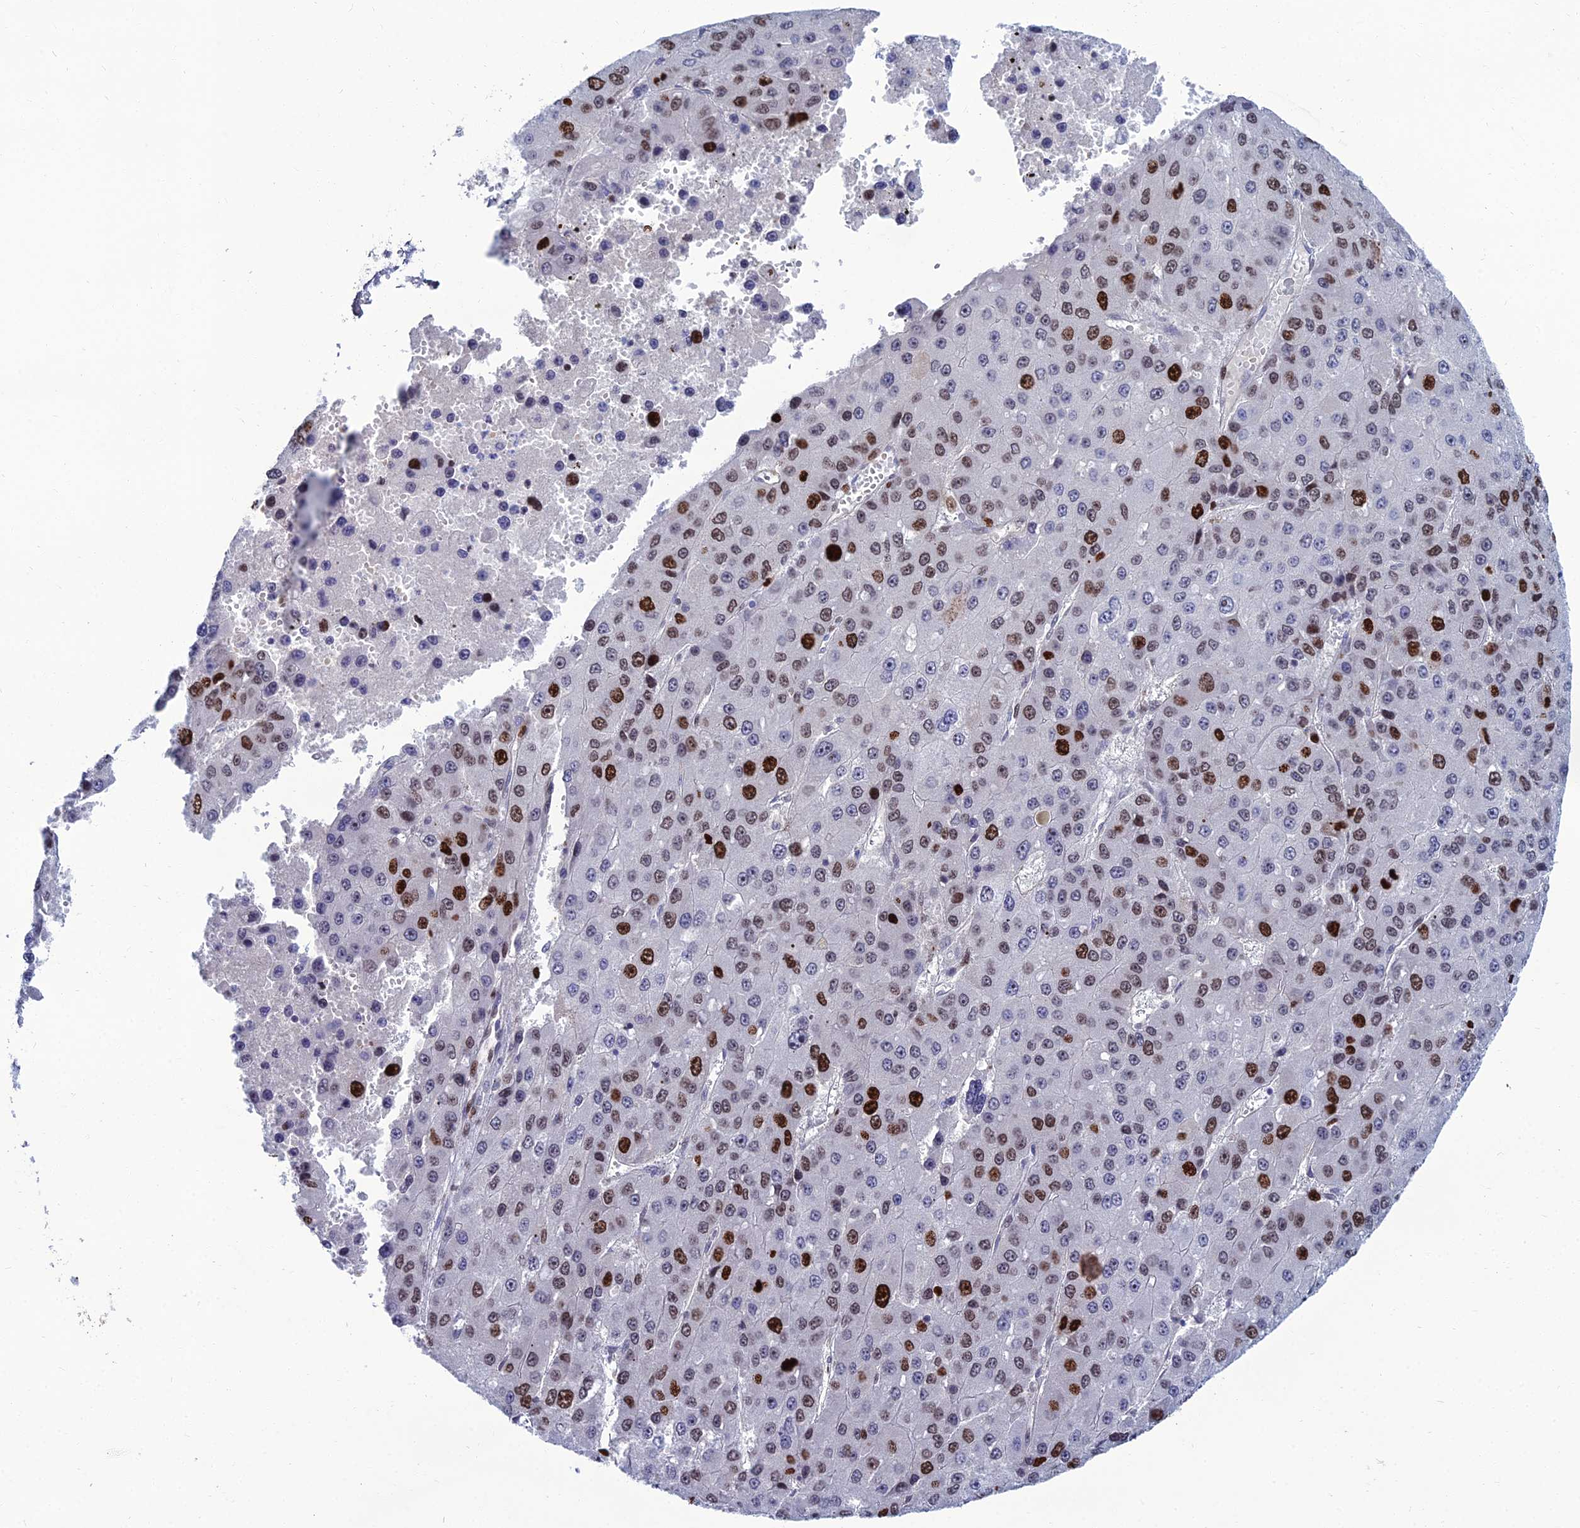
{"staining": {"intensity": "strong", "quantity": "<25%", "location": "nuclear"}, "tissue": "liver cancer", "cell_type": "Tumor cells", "image_type": "cancer", "snomed": [{"axis": "morphology", "description": "Carcinoma, Hepatocellular, NOS"}, {"axis": "topography", "description": "Liver"}], "caption": "Immunohistochemical staining of human liver hepatocellular carcinoma displays medium levels of strong nuclear positivity in approximately <25% of tumor cells.", "gene": "TAF9B", "patient": {"sex": "female", "age": 73}}